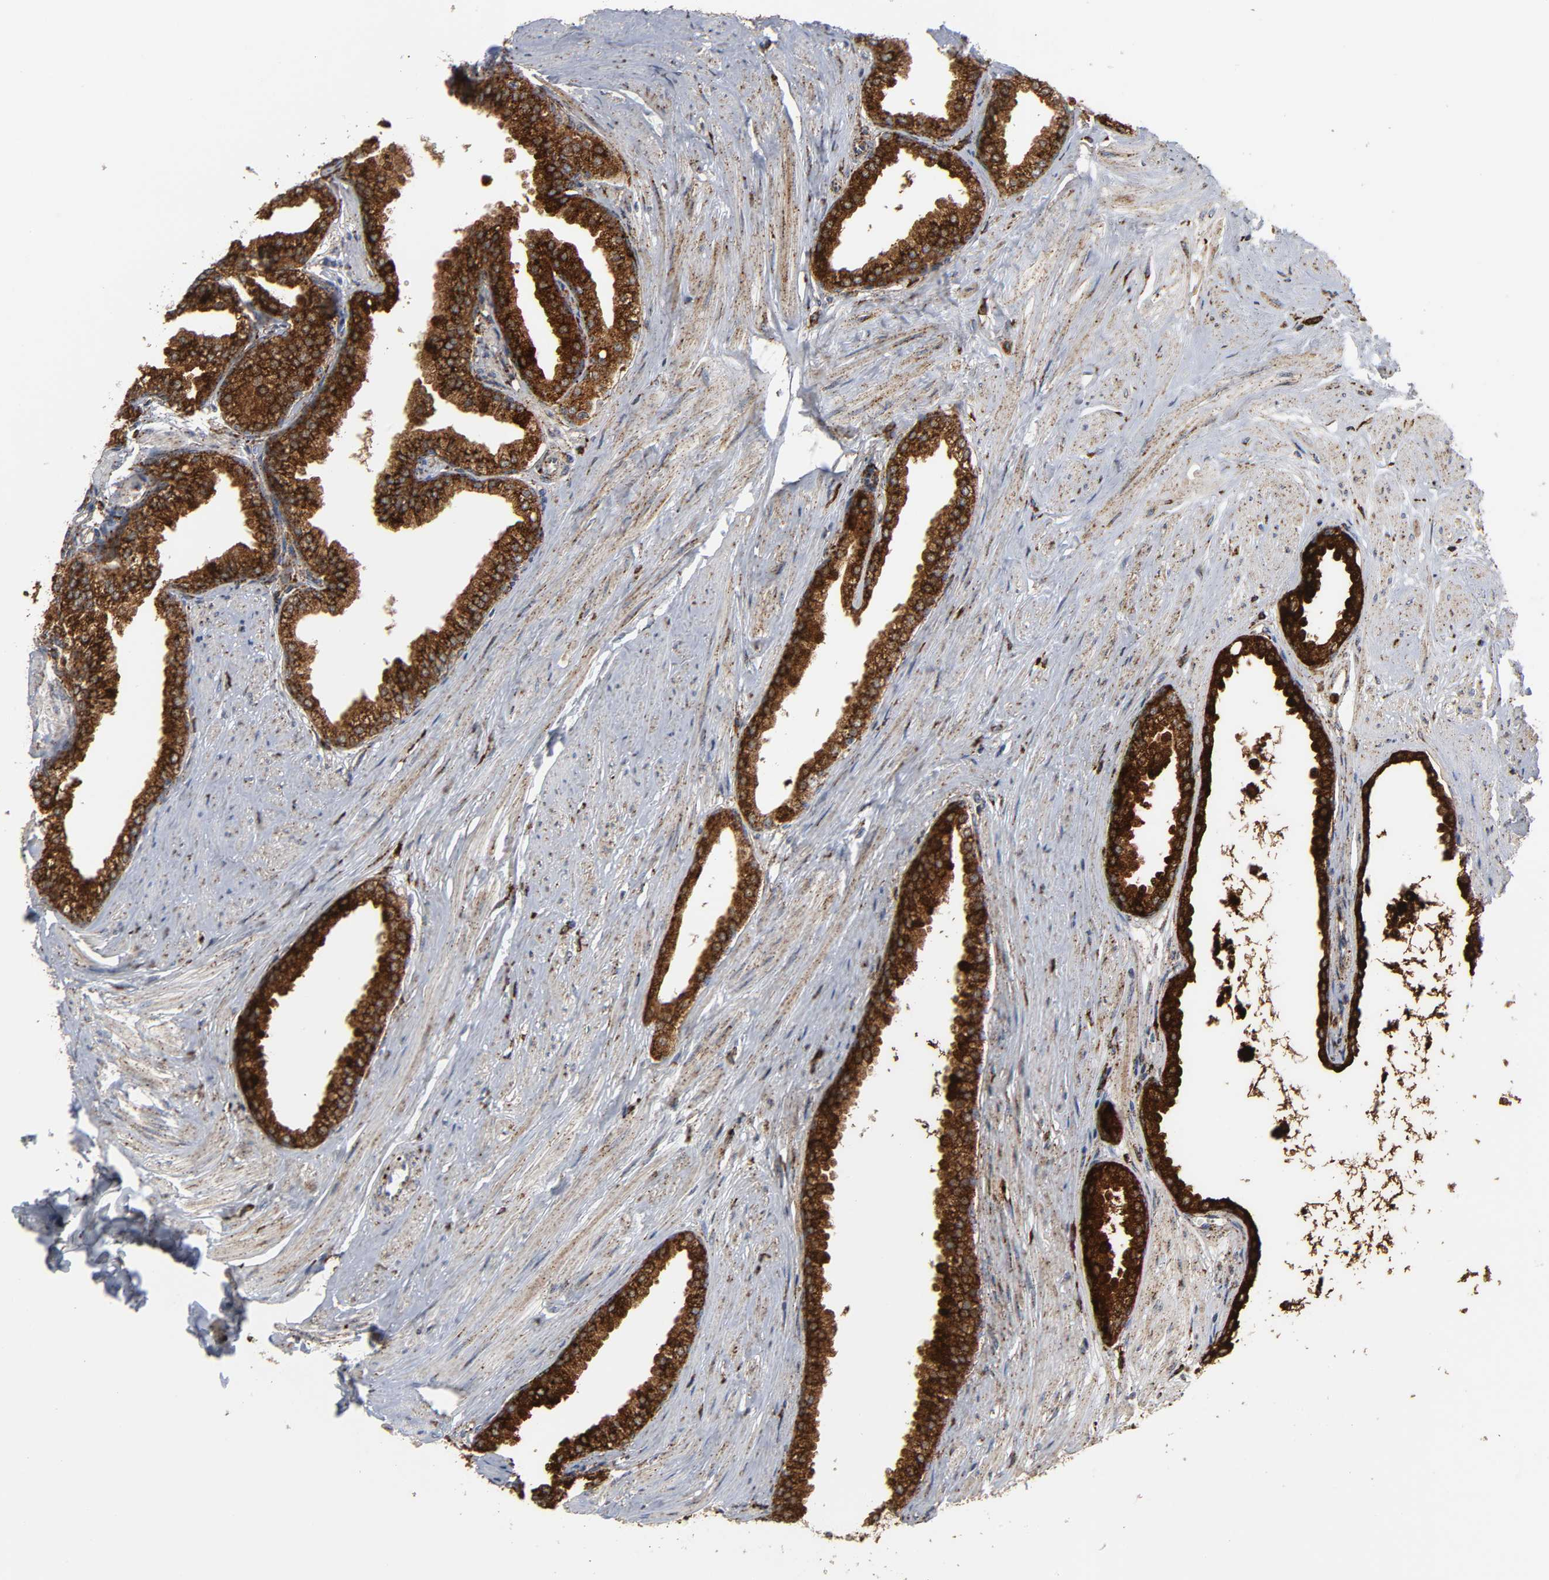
{"staining": {"intensity": "strong", "quantity": ">75%", "location": "cytoplasmic/membranous"}, "tissue": "prostate", "cell_type": "Glandular cells", "image_type": "normal", "snomed": [{"axis": "morphology", "description": "Normal tissue, NOS"}, {"axis": "topography", "description": "Prostate"}], "caption": "Immunohistochemical staining of benign human prostate reveals high levels of strong cytoplasmic/membranous expression in about >75% of glandular cells.", "gene": "PSAP", "patient": {"sex": "male", "age": 64}}